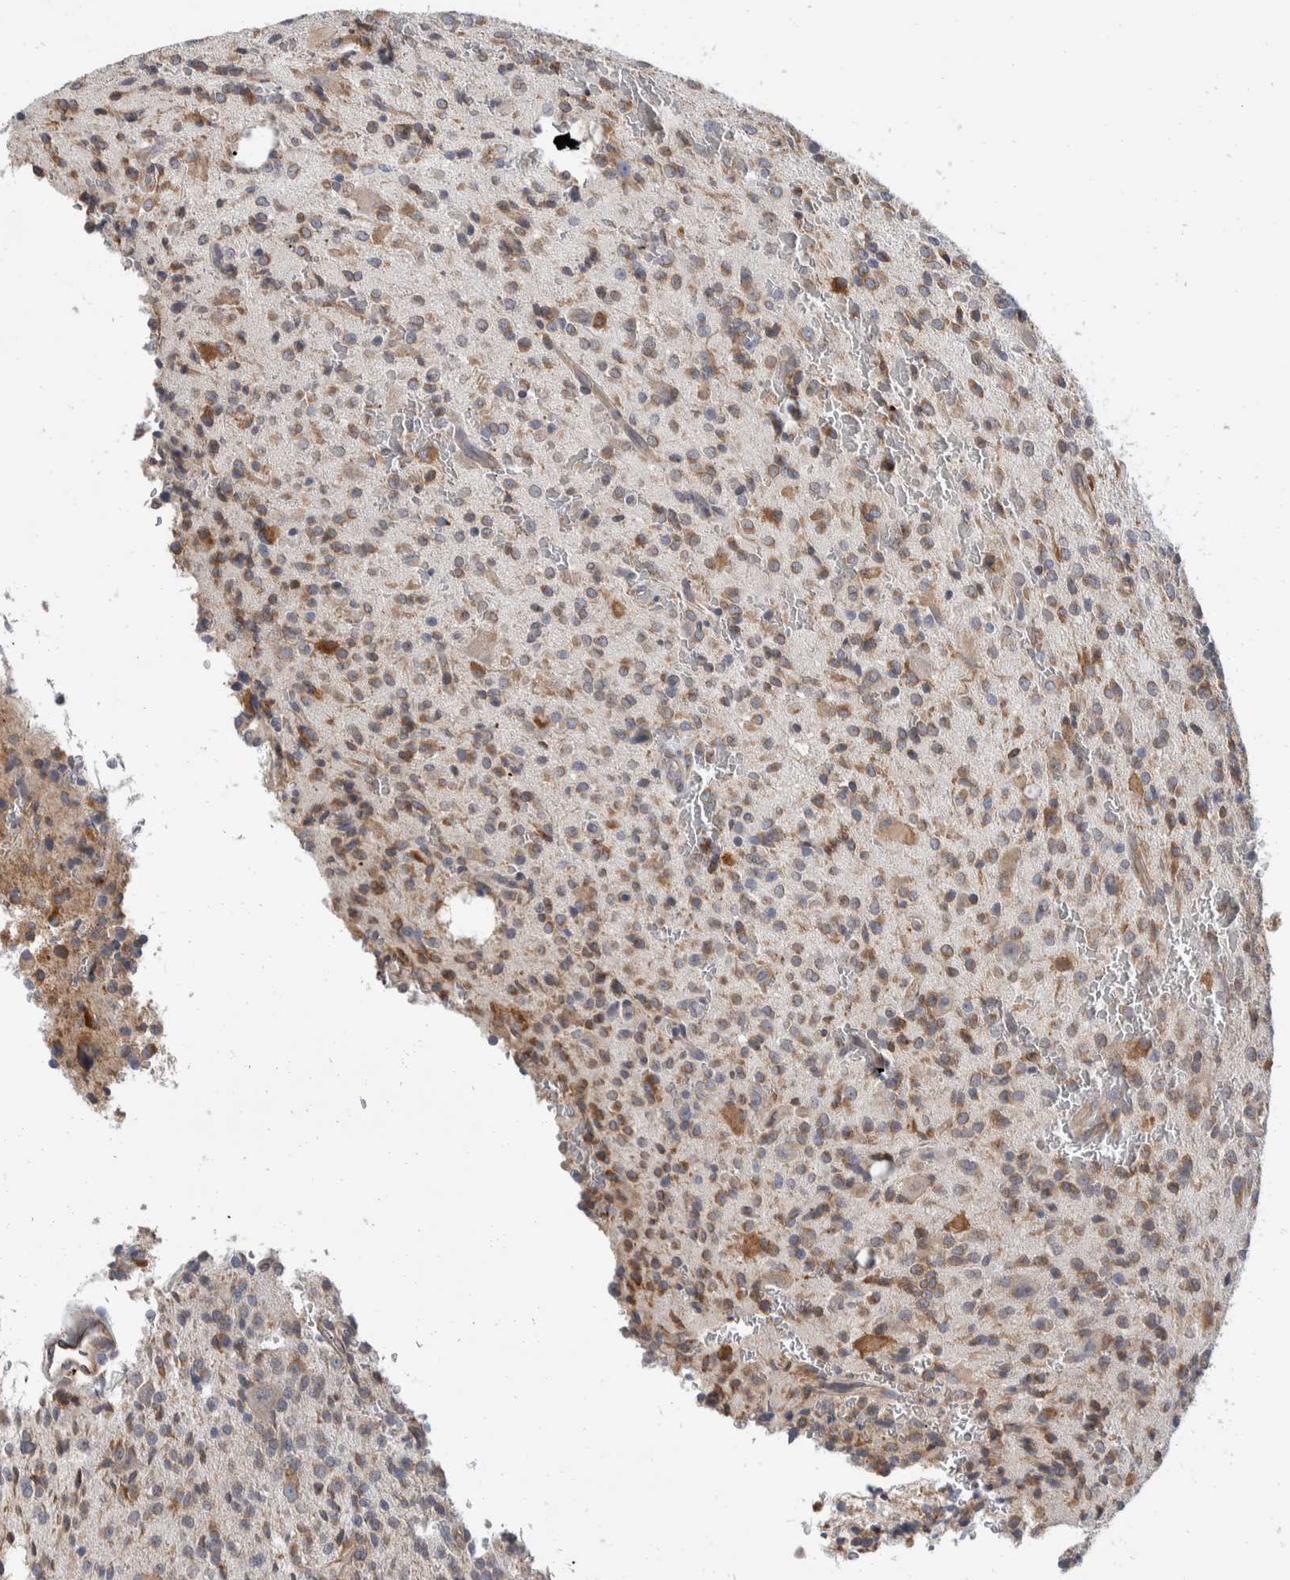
{"staining": {"intensity": "moderate", "quantity": ">75%", "location": "cytoplasmic/membranous"}, "tissue": "glioma", "cell_type": "Tumor cells", "image_type": "cancer", "snomed": [{"axis": "morphology", "description": "Glioma, malignant, High grade"}, {"axis": "topography", "description": "Brain"}], "caption": "Malignant glioma (high-grade) stained for a protein (brown) displays moderate cytoplasmic/membranous positive positivity in about >75% of tumor cells.", "gene": "TMEM245", "patient": {"sex": "male", "age": 34}}